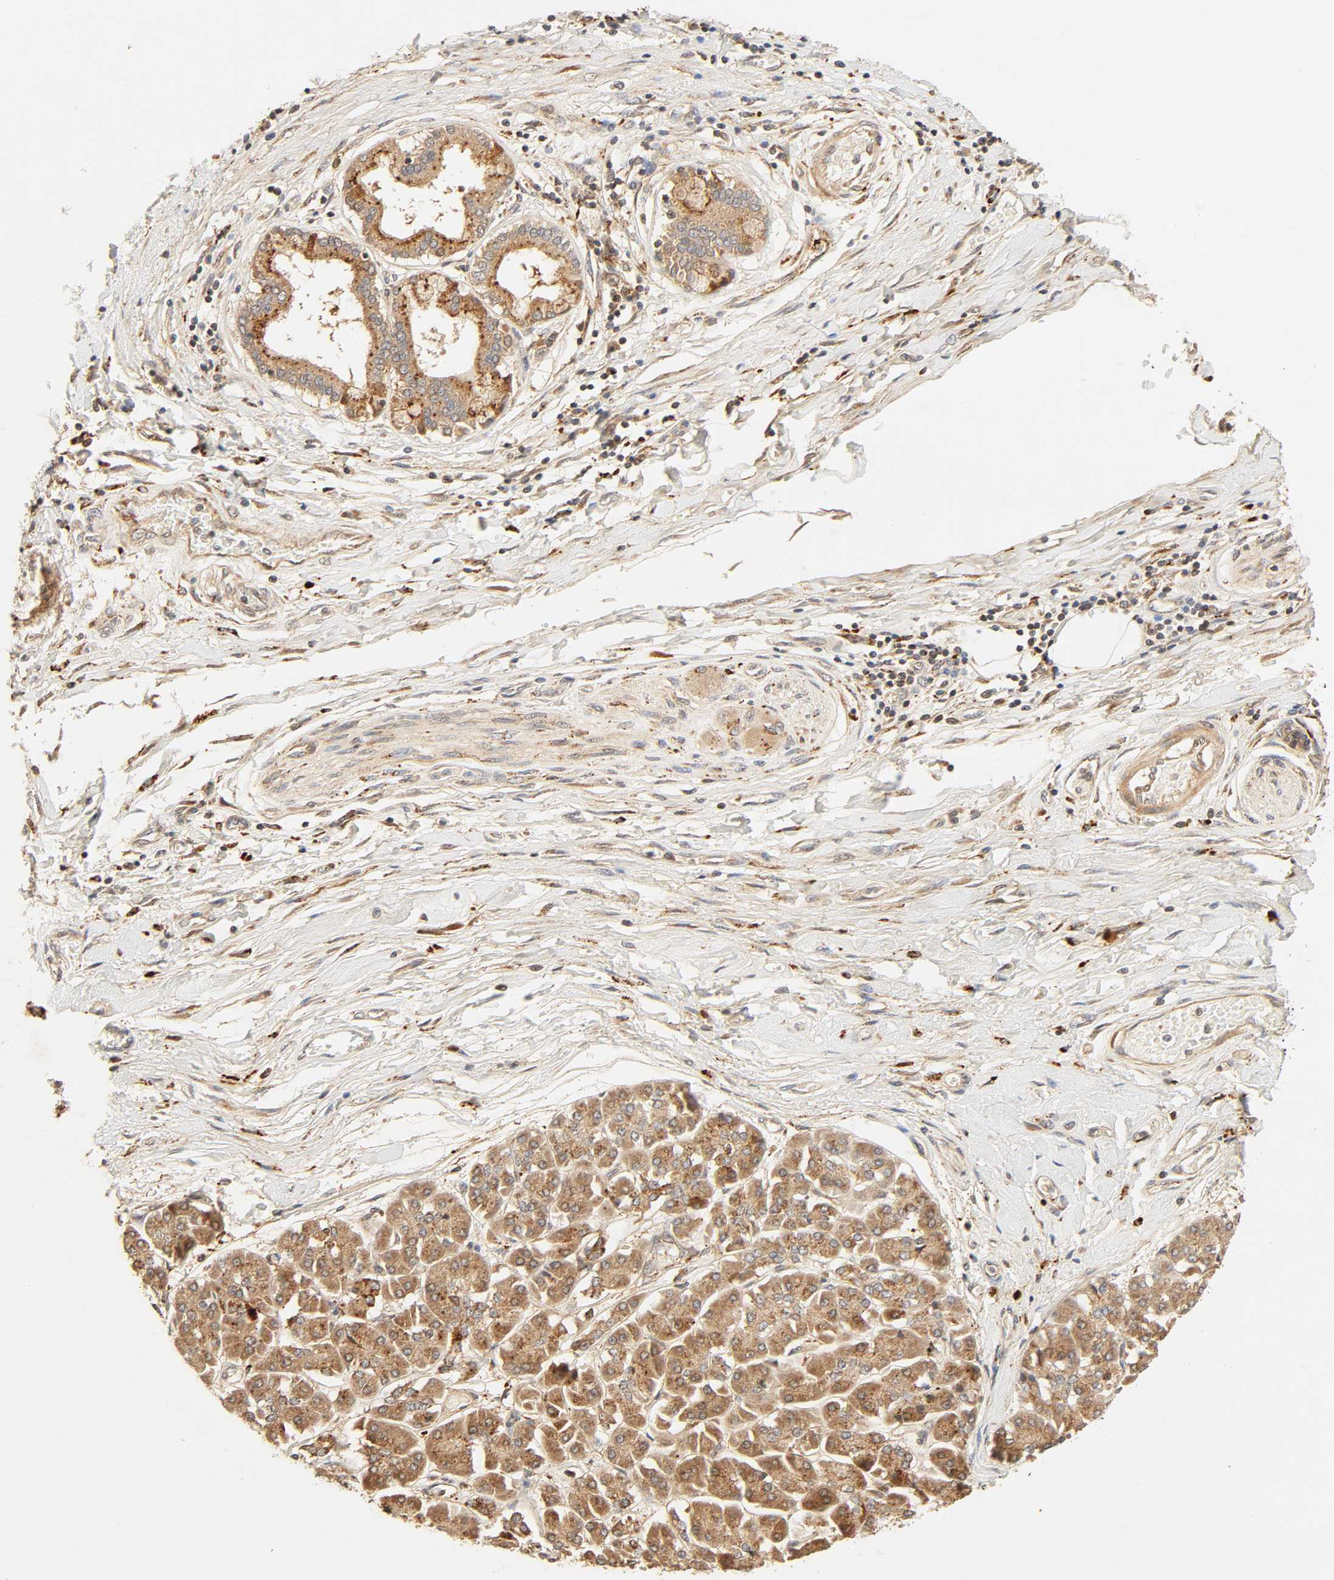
{"staining": {"intensity": "moderate", "quantity": ">75%", "location": "cytoplasmic/membranous"}, "tissue": "pancreatic cancer", "cell_type": "Tumor cells", "image_type": "cancer", "snomed": [{"axis": "morphology", "description": "Adenocarcinoma, NOS"}, {"axis": "topography", "description": "Pancreas"}], "caption": "Pancreatic cancer (adenocarcinoma) tissue displays moderate cytoplasmic/membranous expression in approximately >75% of tumor cells, visualized by immunohistochemistry.", "gene": "MAPK6", "patient": {"sex": "male", "age": 46}}